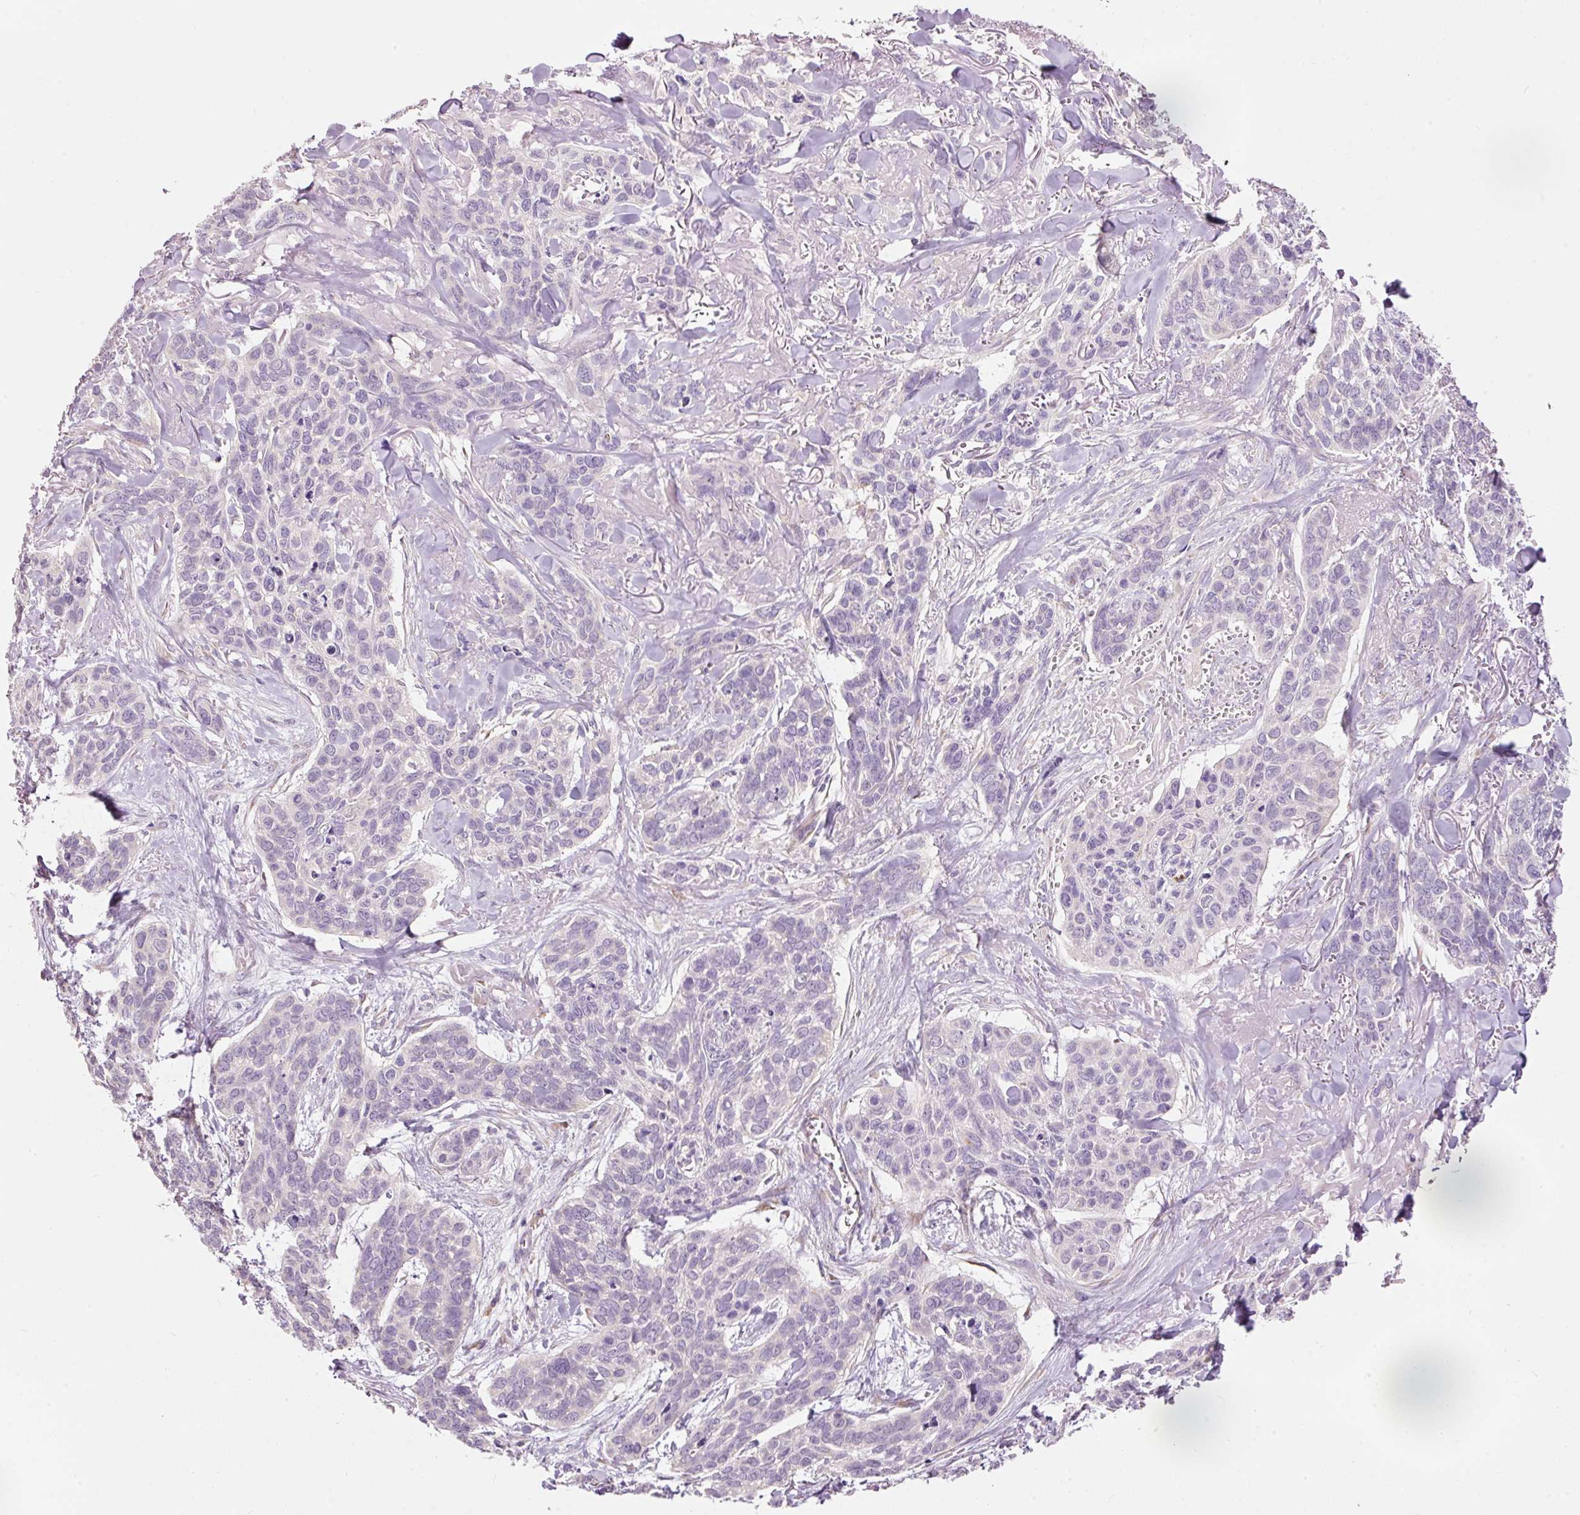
{"staining": {"intensity": "negative", "quantity": "none", "location": "none"}, "tissue": "skin cancer", "cell_type": "Tumor cells", "image_type": "cancer", "snomed": [{"axis": "morphology", "description": "Basal cell carcinoma"}, {"axis": "topography", "description": "Skin"}], "caption": "Skin cancer (basal cell carcinoma) was stained to show a protein in brown. There is no significant staining in tumor cells.", "gene": "RSPO2", "patient": {"sex": "male", "age": 86}}